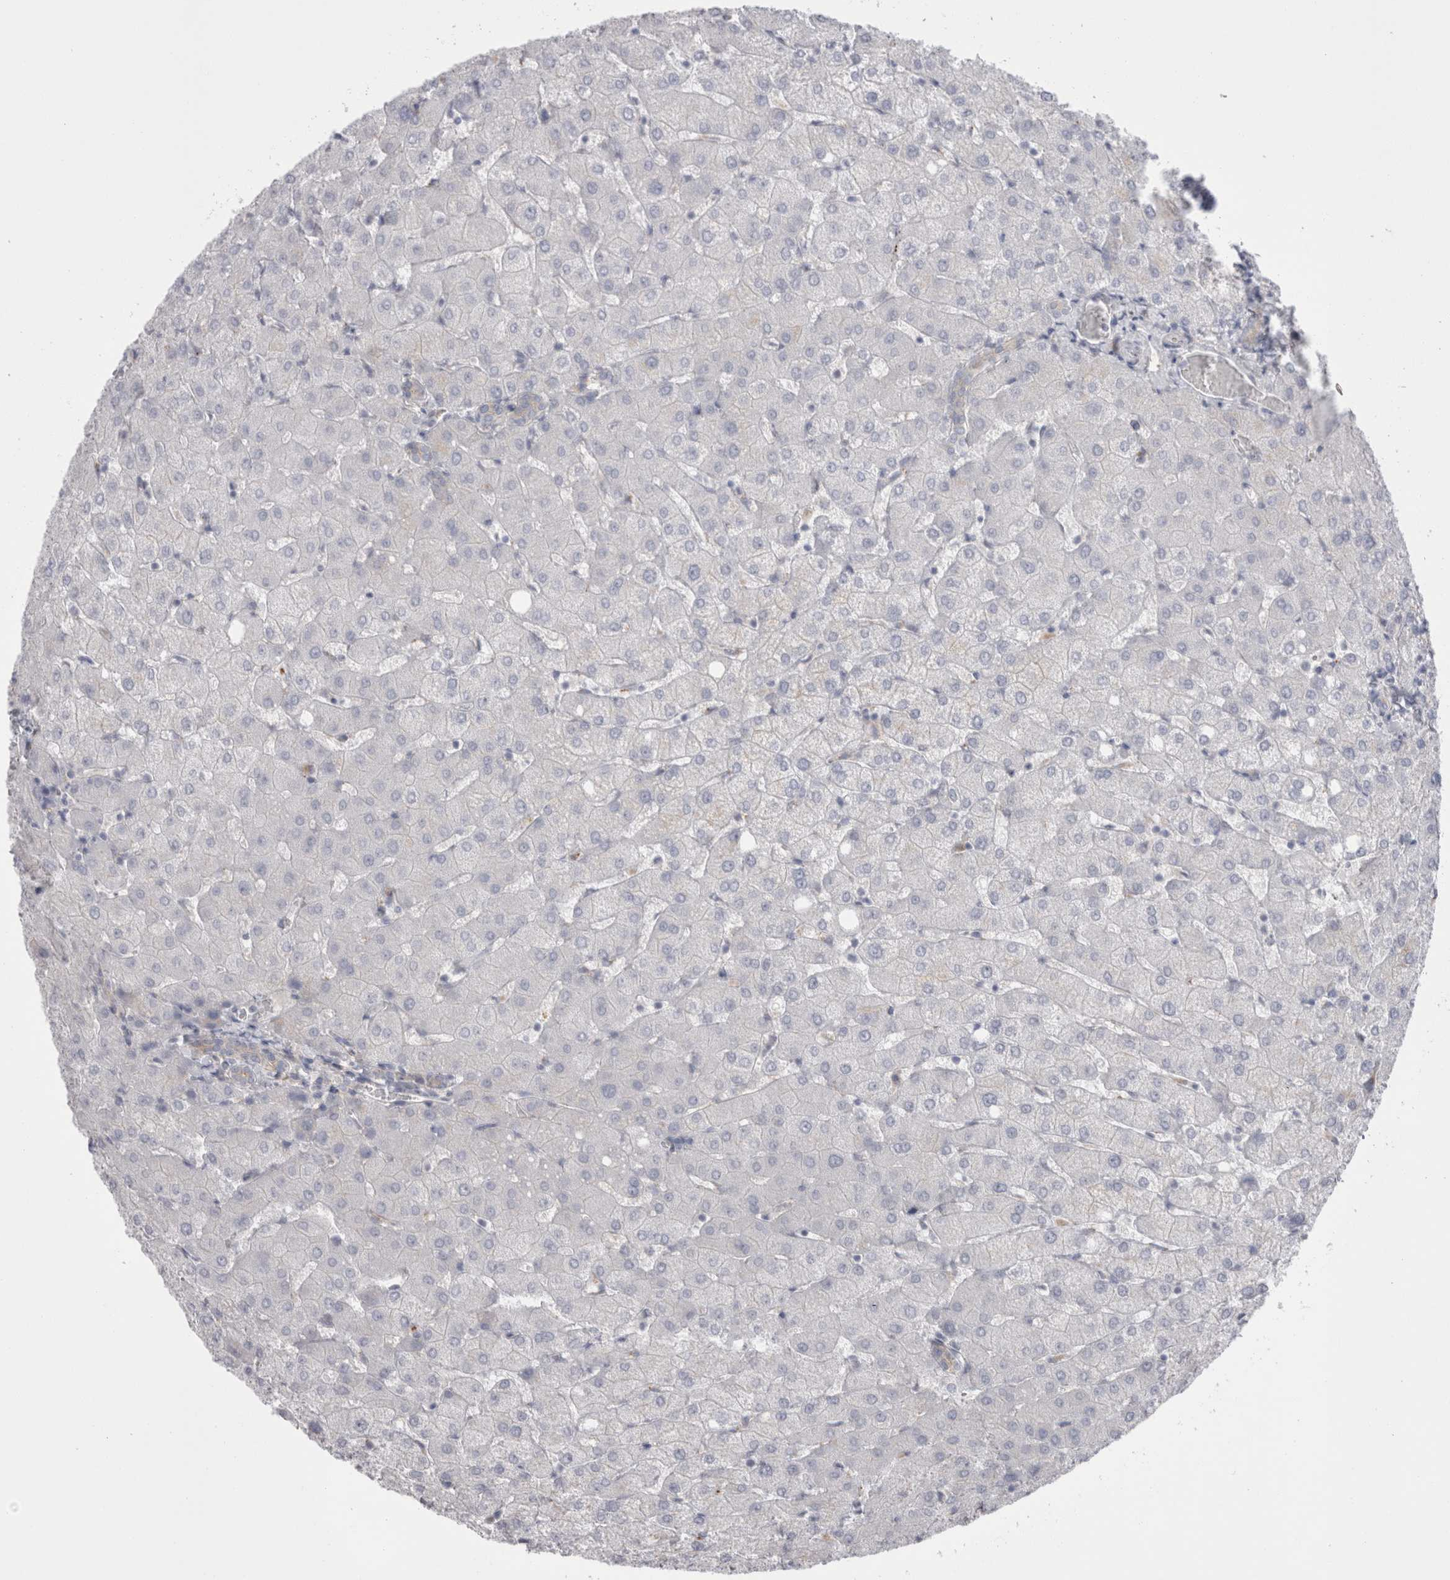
{"staining": {"intensity": "negative", "quantity": "none", "location": "none"}, "tissue": "liver", "cell_type": "Cholangiocytes", "image_type": "normal", "snomed": [{"axis": "morphology", "description": "Normal tissue, NOS"}, {"axis": "topography", "description": "Liver"}], "caption": "Immunohistochemical staining of normal human liver demonstrates no significant expression in cholangiocytes.", "gene": "EPDR1", "patient": {"sex": "female", "age": 54}}